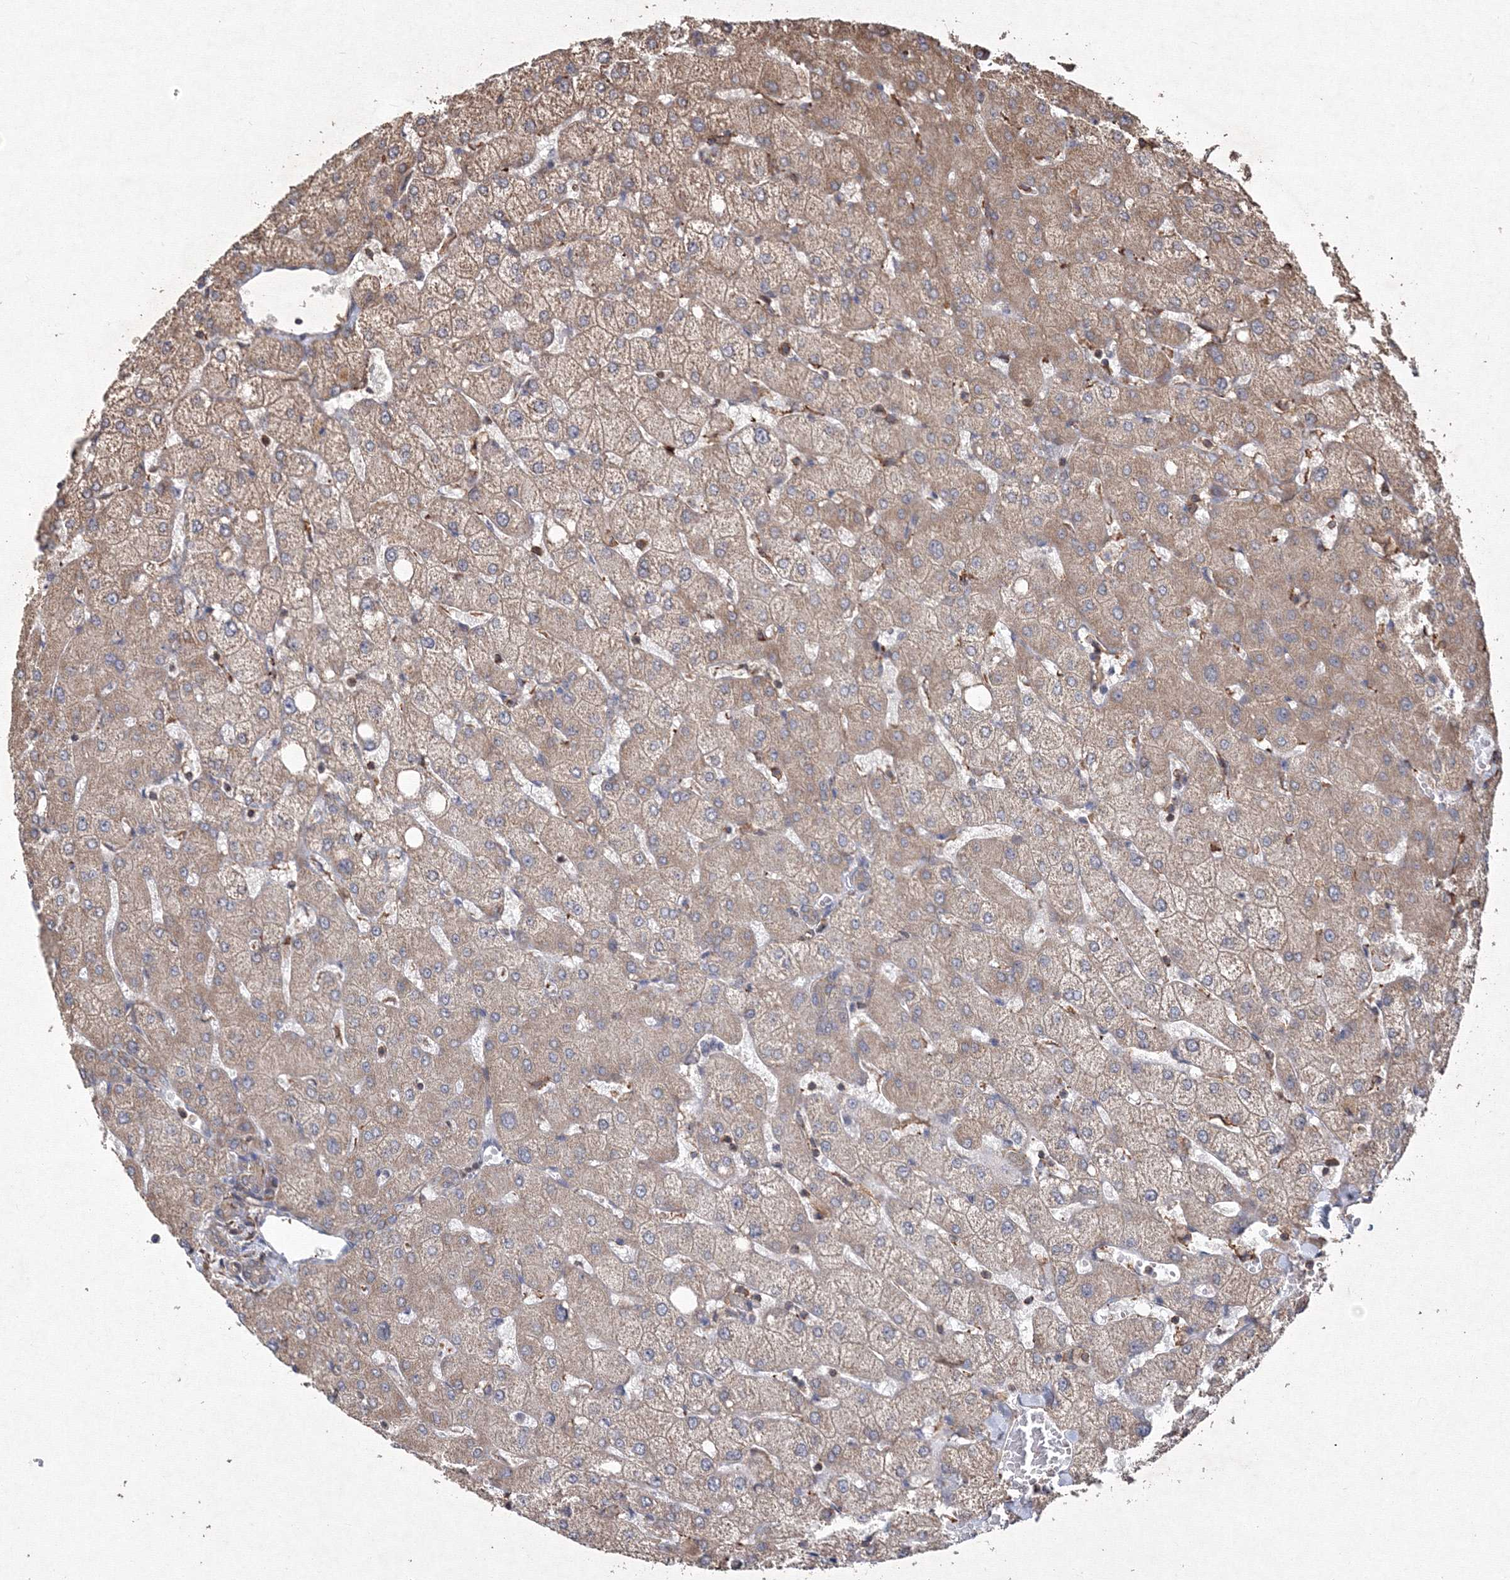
{"staining": {"intensity": "weak", "quantity": "25%-75%", "location": "cytoplasmic/membranous"}, "tissue": "liver", "cell_type": "Cholangiocytes", "image_type": "normal", "snomed": [{"axis": "morphology", "description": "Normal tissue, NOS"}, {"axis": "topography", "description": "Liver"}], "caption": "The photomicrograph reveals staining of normal liver, revealing weak cytoplasmic/membranous protein positivity (brown color) within cholangiocytes.", "gene": "TMEM139", "patient": {"sex": "female", "age": 54}}